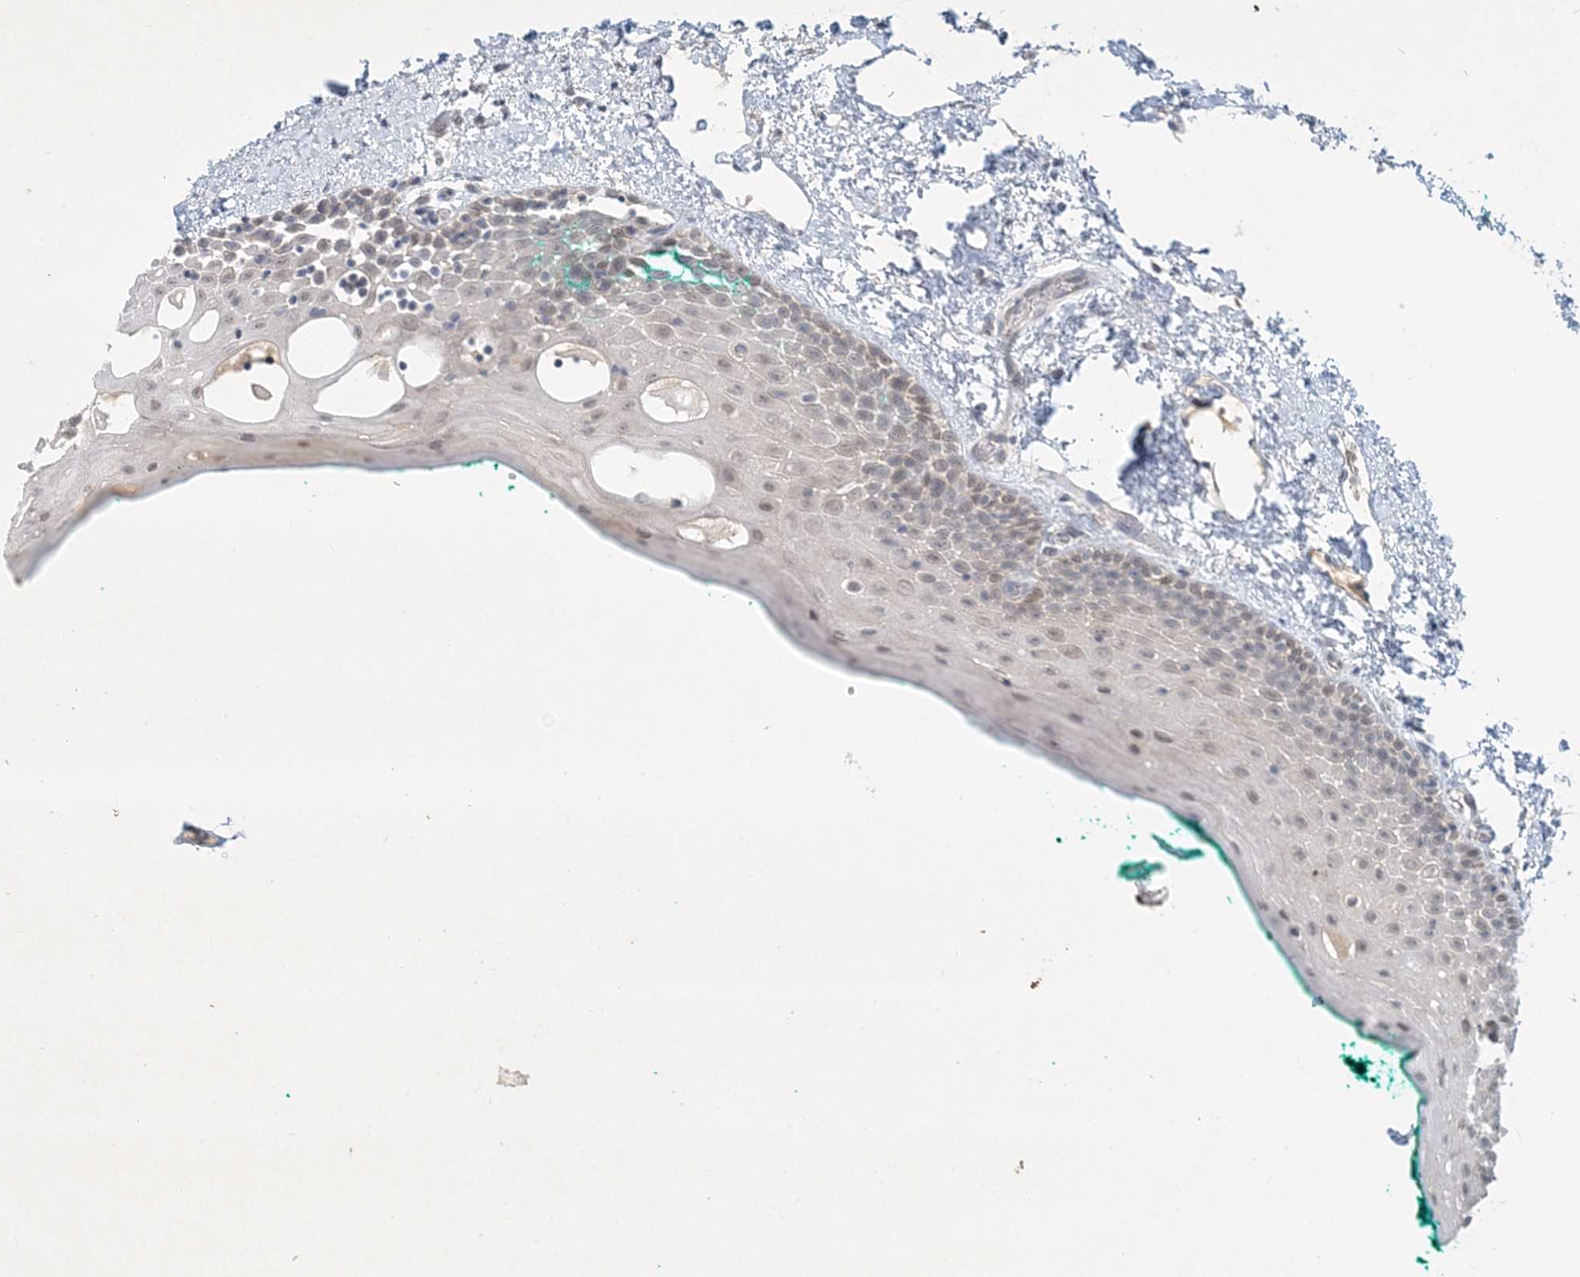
{"staining": {"intensity": "negative", "quantity": "none", "location": "none"}, "tissue": "oral mucosa", "cell_type": "Squamous epithelial cells", "image_type": "normal", "snomed": [{"axis": "morphology", "description": "Normal tissue, NOS"}, {"axis": "topography", "description": "Oral tissue"}], "caption": "Immunohistochemical staining of benign human oral mucosa displays no significant positivity in squamous epithelial cells. Brightfield microscopy of IHC stained with DAB (brown) and hematoxylin (blue), captured at high magnification.", "gene": "BOD1L2", "patient": {"sex": "female", "age": 70}}